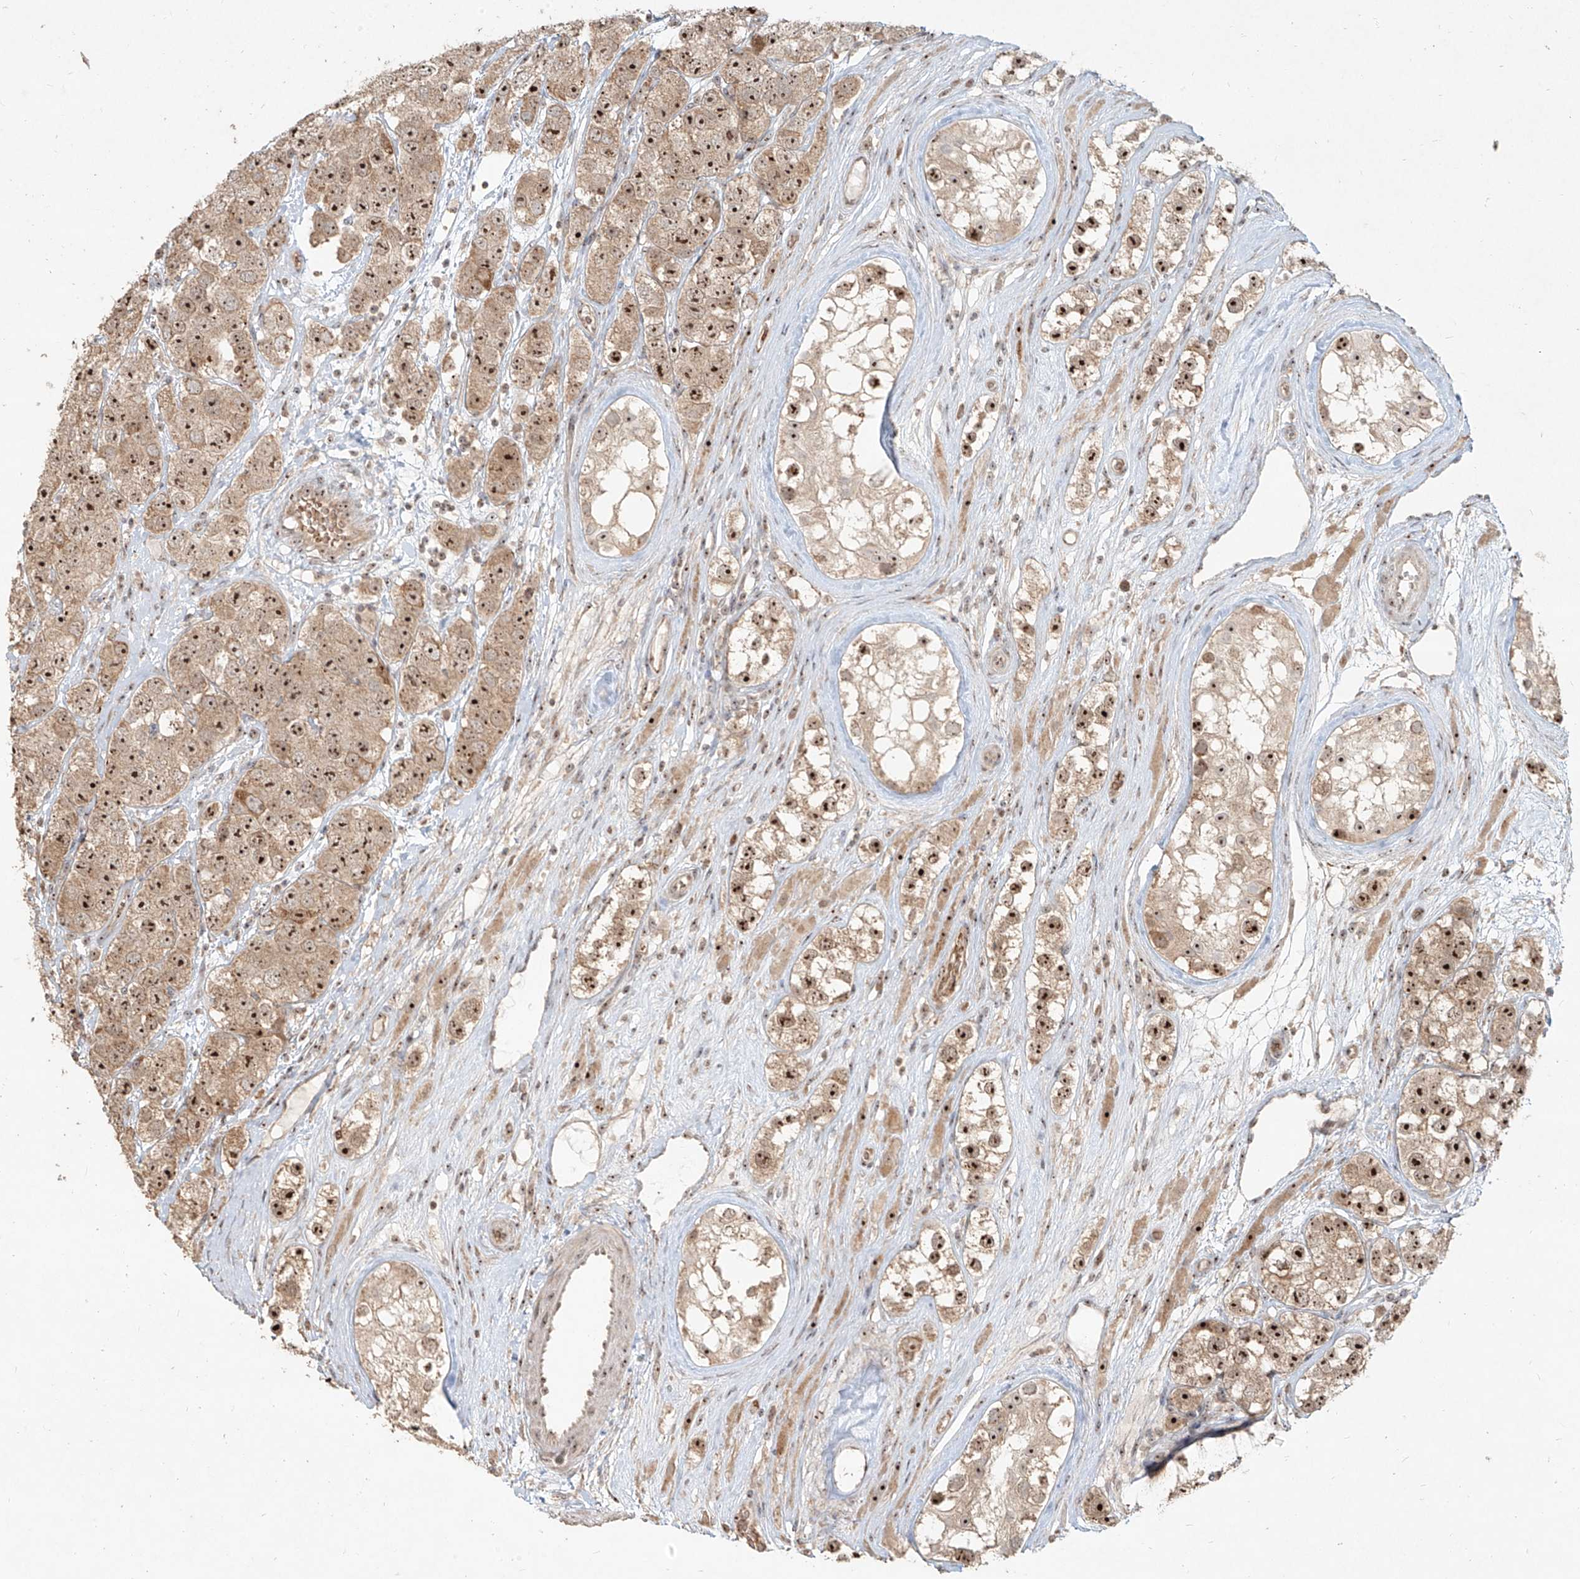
{"staining": {"intensity": "moderate", "quantity": ">75%", "location": "cytoplasmic/membranous,nuclear"}, "tissue": "testis cancer", "cell_type": "Tumor cells", "image_type": "cancer", "snomed": [{"axis": "morphology", "description": "Seminoma, NOS"}, {"axis": "topography", "description": "Testis"}], "caption": "High-magnification brightfield microscopy of testis cancer (seminoma) stained with DAB (brown) and counterstained with hematoxylin (blue). tumor cells exhibit moderate cytoplasmic/membranous and nuclear positivity is present in approximately>75% of cells. The staining was performed using DAB, with brown indicating positive protein expression. Nuclei are stained blue with hematoxylin.", "gene": "BYSL", "patient": {"sex": "male", "age": 28}}